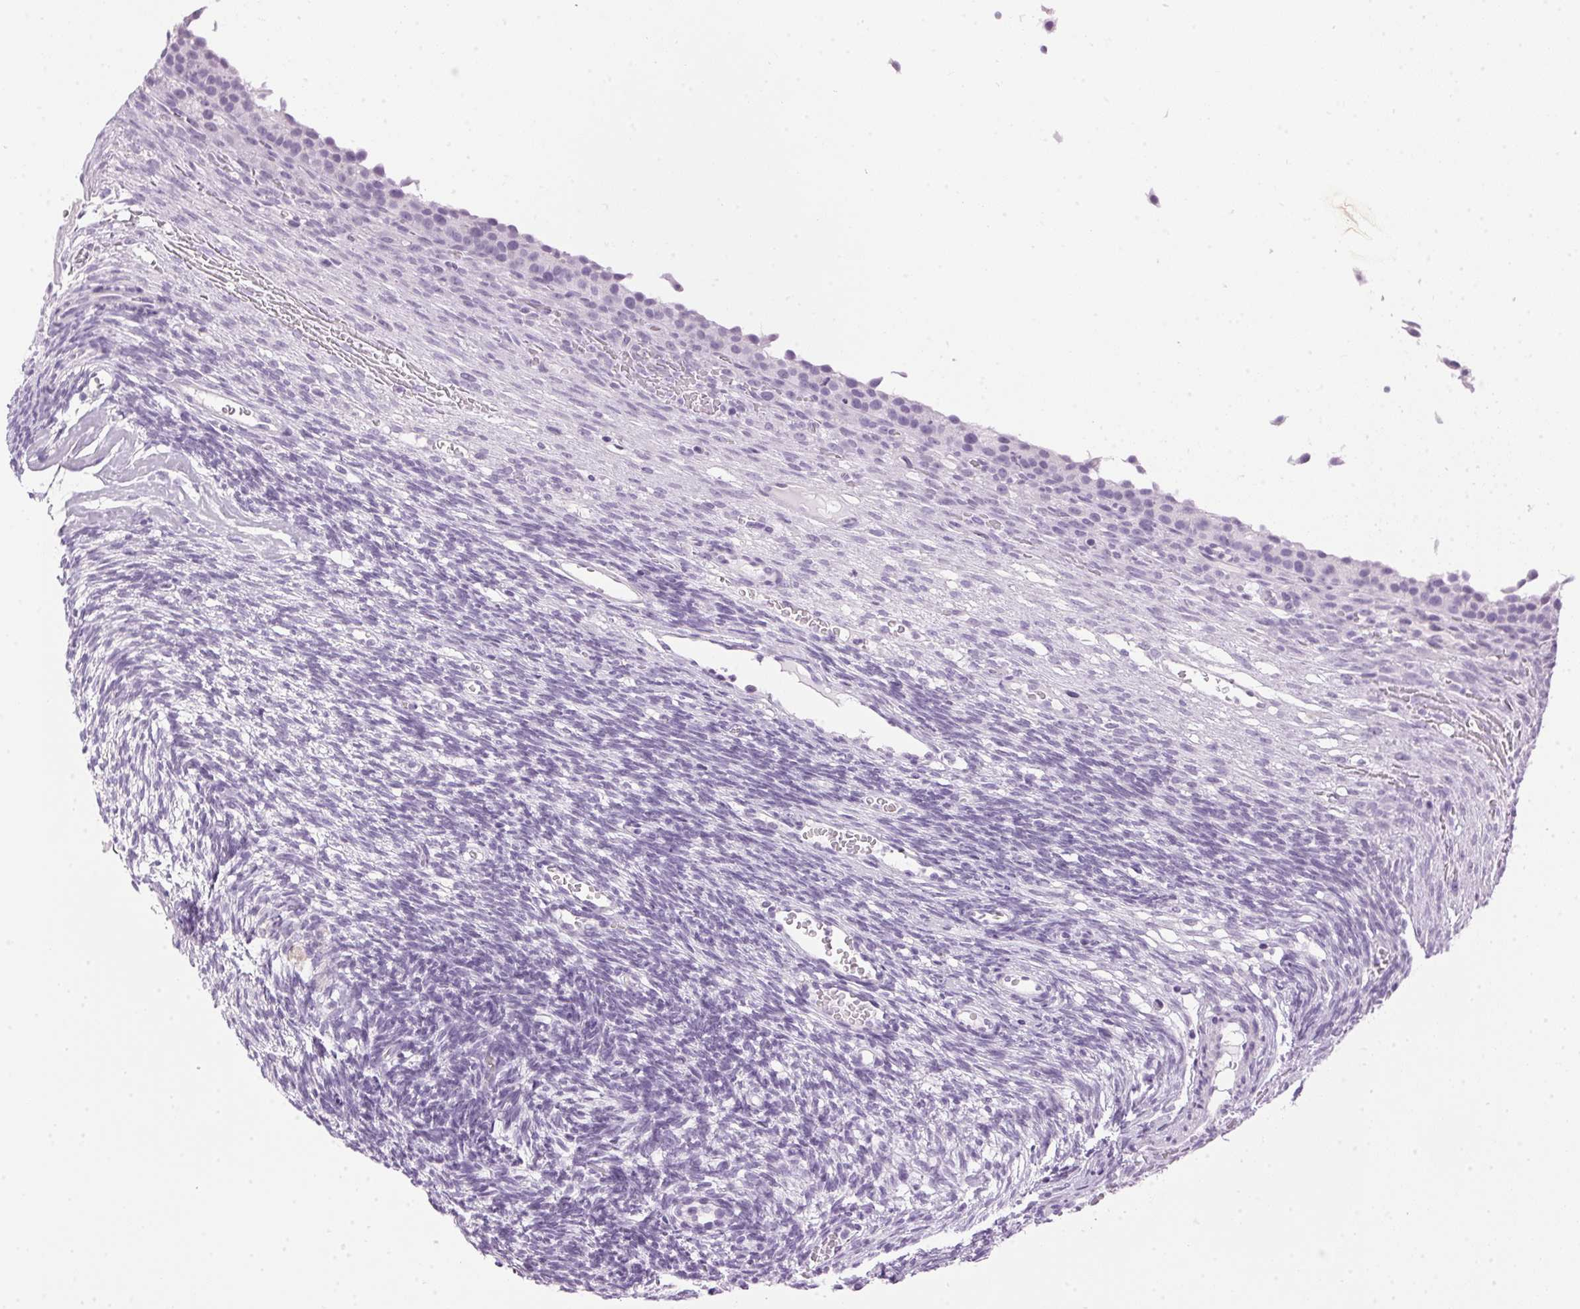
{"staining": {"intensity": "negative", "quantity": "none", "location": "none"}, "tissue": "ovary", "cell_type": "Follicle cells", "image_type": "normal", "snomed": [{"axis": "morphology", "description": "Normal tissue, NOS"}, {"axis": "topography", "description": "Ovary"}], "caption": "Immunohistochemistry photomicrograph of unremarkable ovary: ovary stained with DAB (3,3'-diaminobenzidine) shows no significant protein positivity in follicle cells.", "gene": "SP7", "patient": {"sex": "female", "age": 34}}